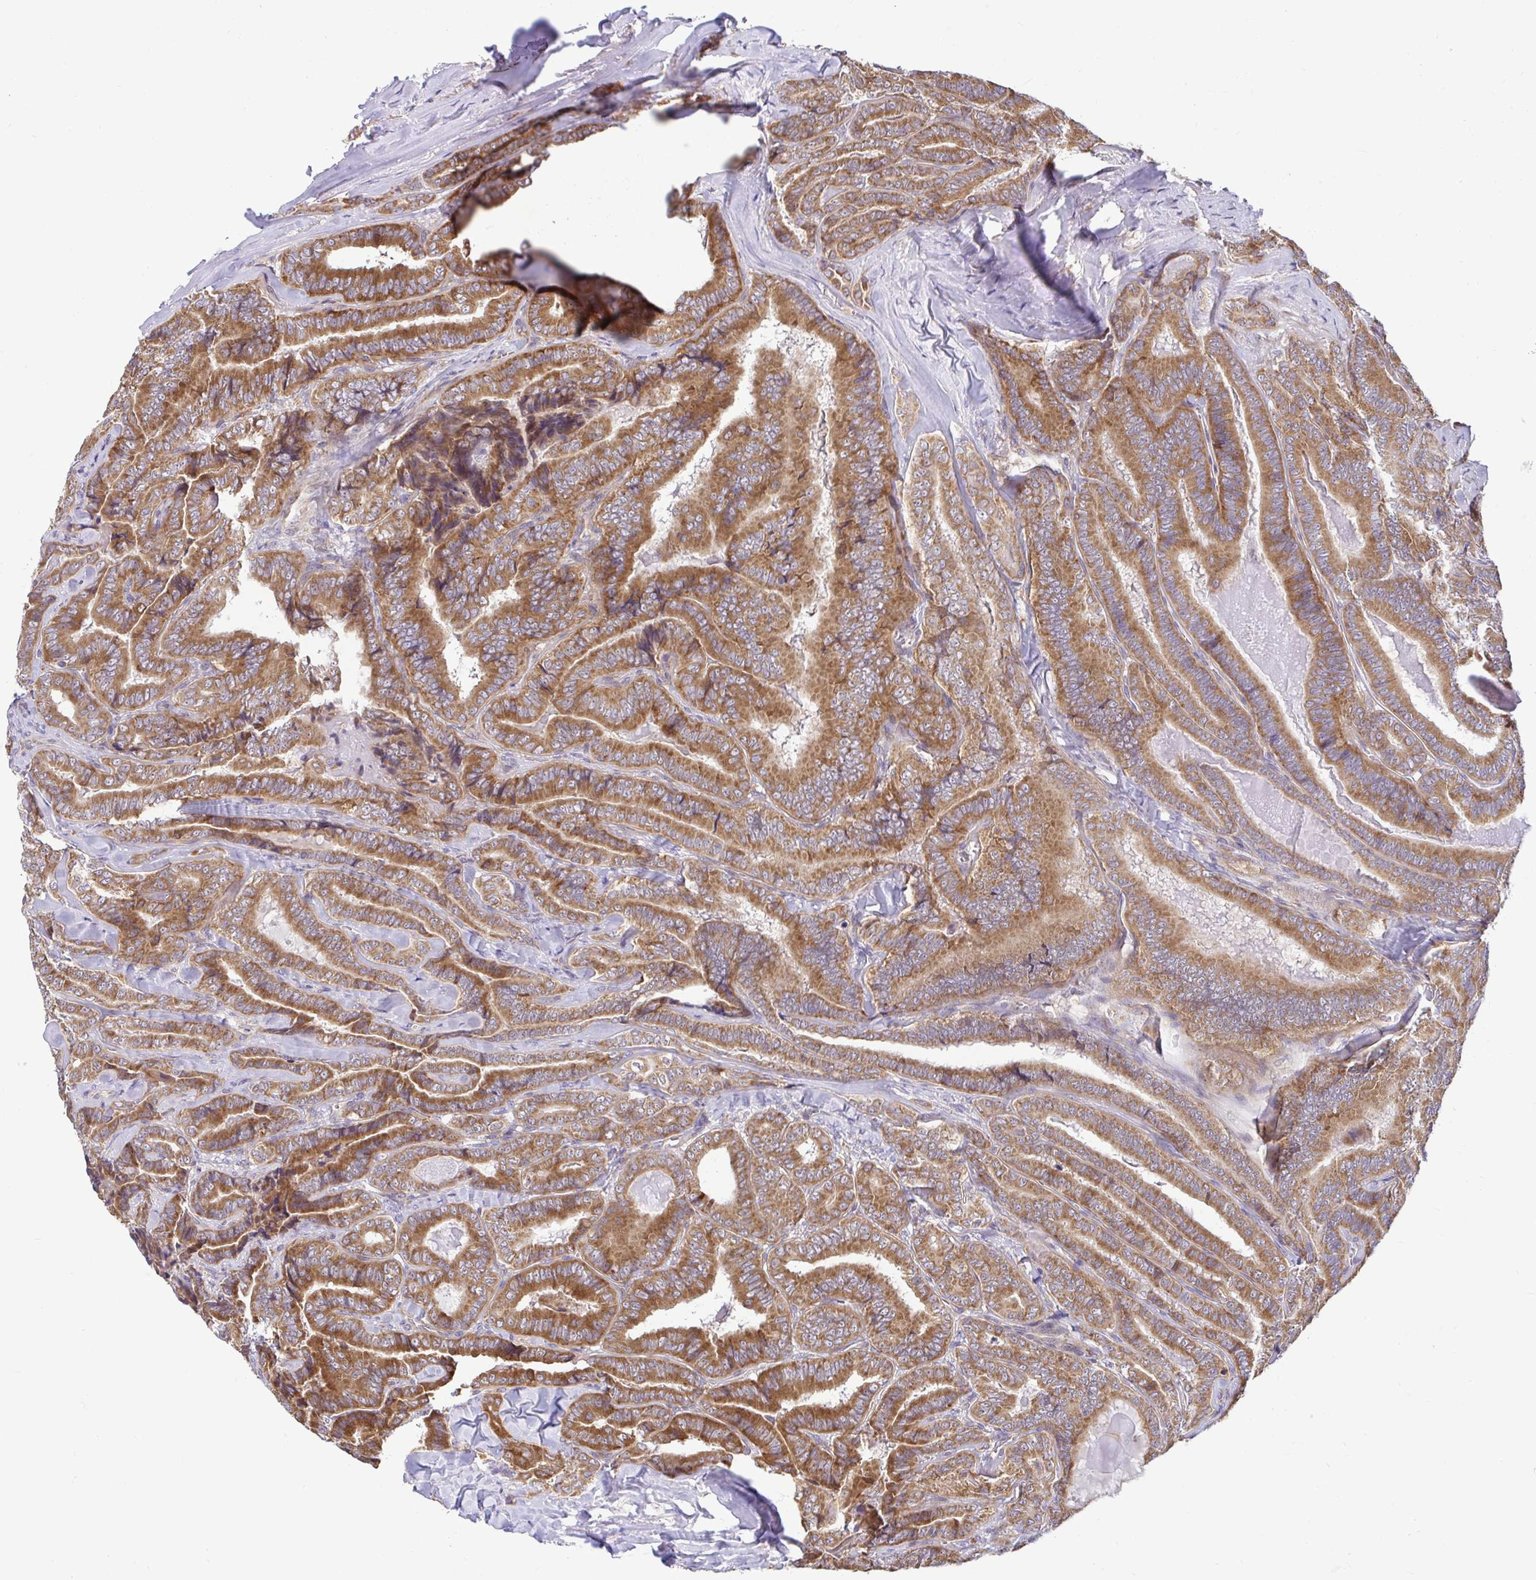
{"staining": {"intensity": "strong", "quantity": ">75%", "location": "cytoplasmic/membranous"}, "tissue": "thyroid cancer", "cell_type": "Tumor cells", "image_type": "cancer", "snomed": [{"axis": "morphology", "description": "Papillary adenocarcinoma, NOS"}, {"axis": "topography", "description": "Thyroid gland"}], "caption": "Papillary adenocarcinoma (thyroid) was stained to show a protein in brown. There is high levels of strong cytoplasmic/membranous staining in about >75% of tumor cells. (IHC, brightfield microscopy, high magnification).", "gene": "VTI1B", "patient": {"sex": "male", "age": 61}}